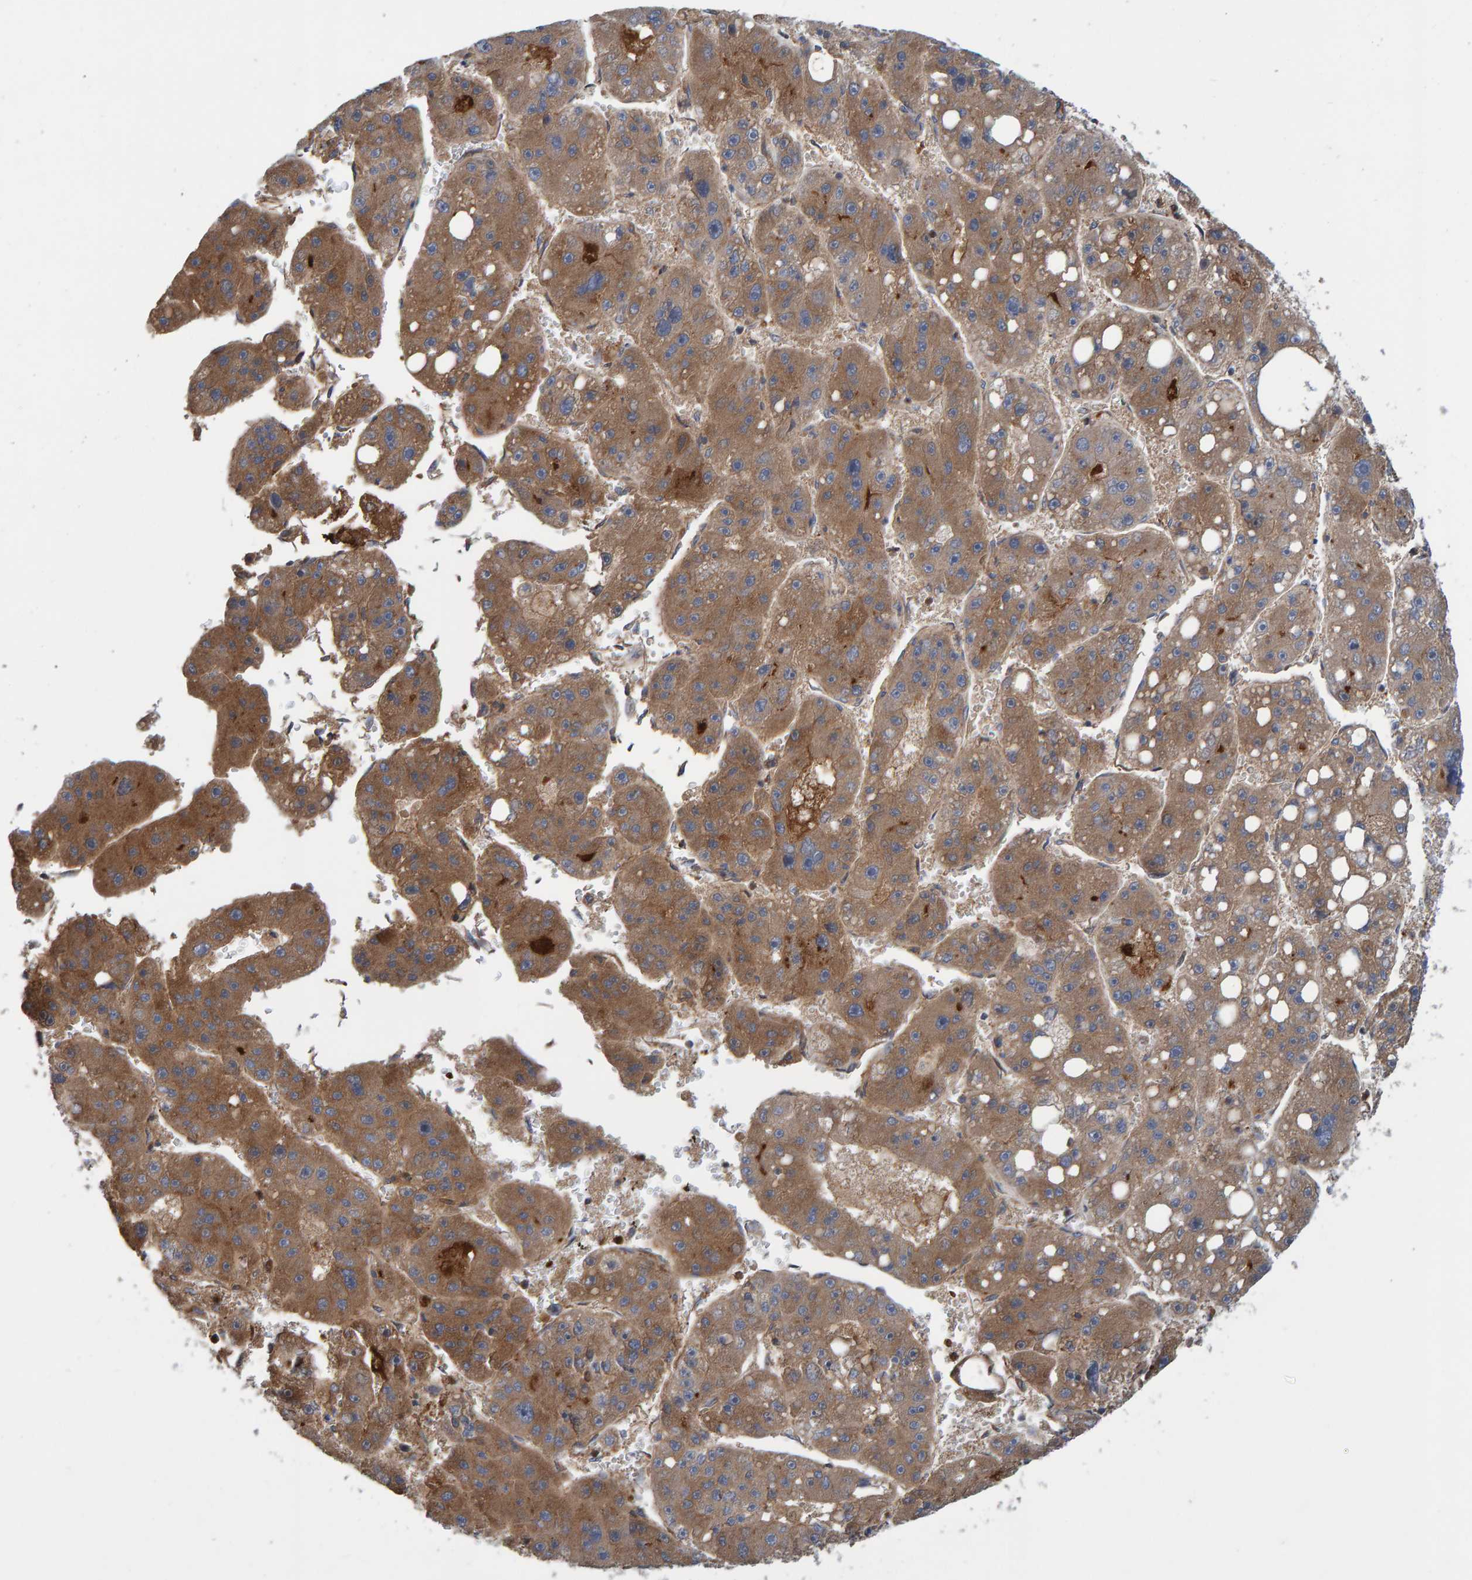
{"staining": {"intensity": "moderate", "quantity": ">75%", "location": "cytoplasmic/membranous"}, "tissue": "liver cancer", "cell_type": "Tumor cells", "image_type": "cancer", "snomed": [{"axis": "morphology", "description": "Carcinoma, Hepatocellular, NOS"}, {"axis": "topography", "description": "Liver"}], "caption": "Liver cancer stained for a protein reveals moderate cytoplasmic/membranous positivity in tumor cells.", "gene": "KIAA0753", "patient": {"sex": "female", "age": 61}}